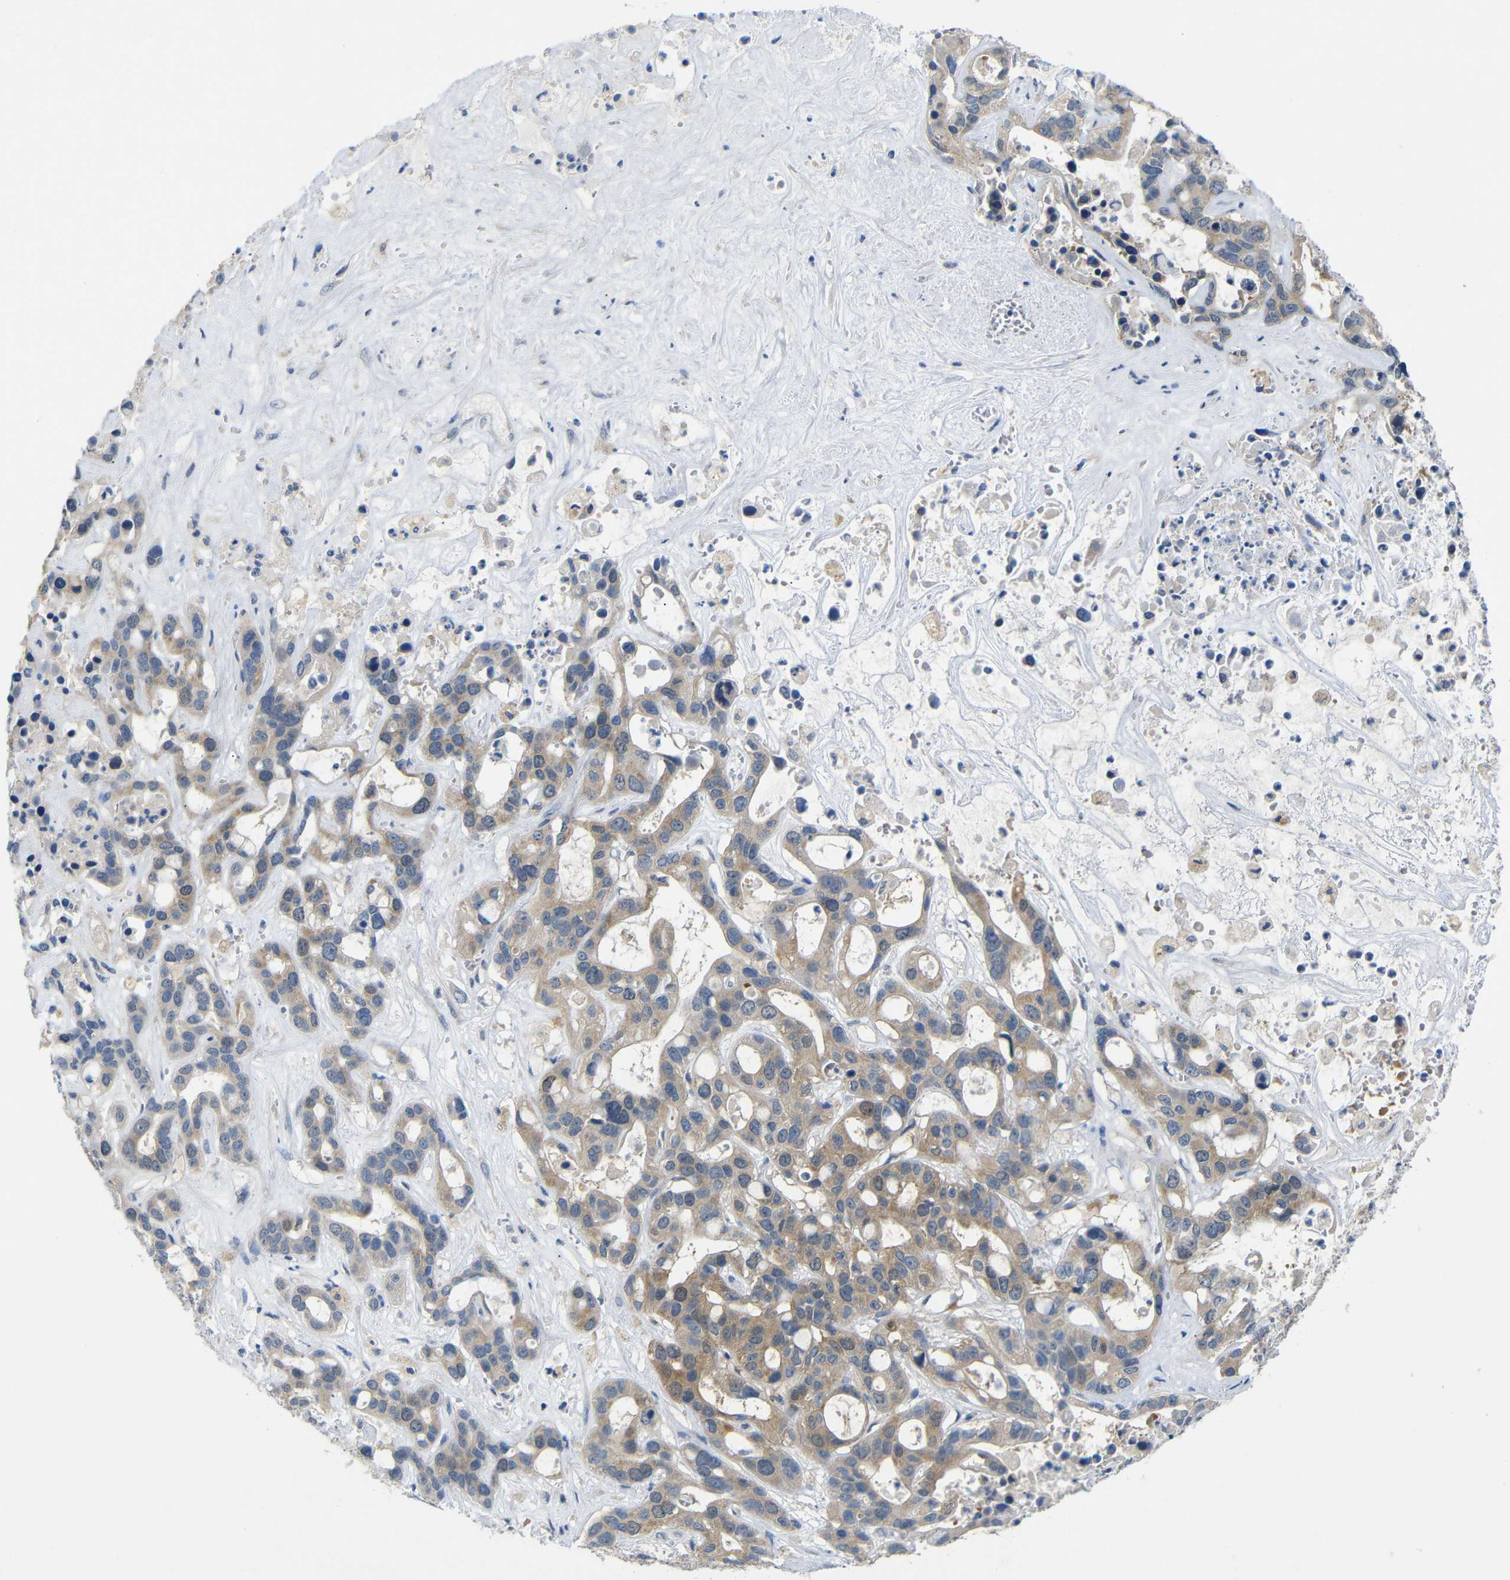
{"staining": {"intensity": "moderate", "quantity": ">75%", "location": "cytoplasmic/membranous"}, "tissue": "liver cancer", "cell_type": "Tumor cells", "image_type": "cancer", "snomed": [{"axis": "morphology", "description": "Cholangiocarcinoma"}, {"axis": "topography", "description": "Liver"}], "caption": "This photomicrograph shows immunohistochemistry (IHC) staining of human liver cancer (cholangiocarcinoma), with medium moderate cytoplasmic/membranous expression in about >75% of tumor cells.", "gene": "TBC1D32", "patient": {"sex": "female", "age": 65}}